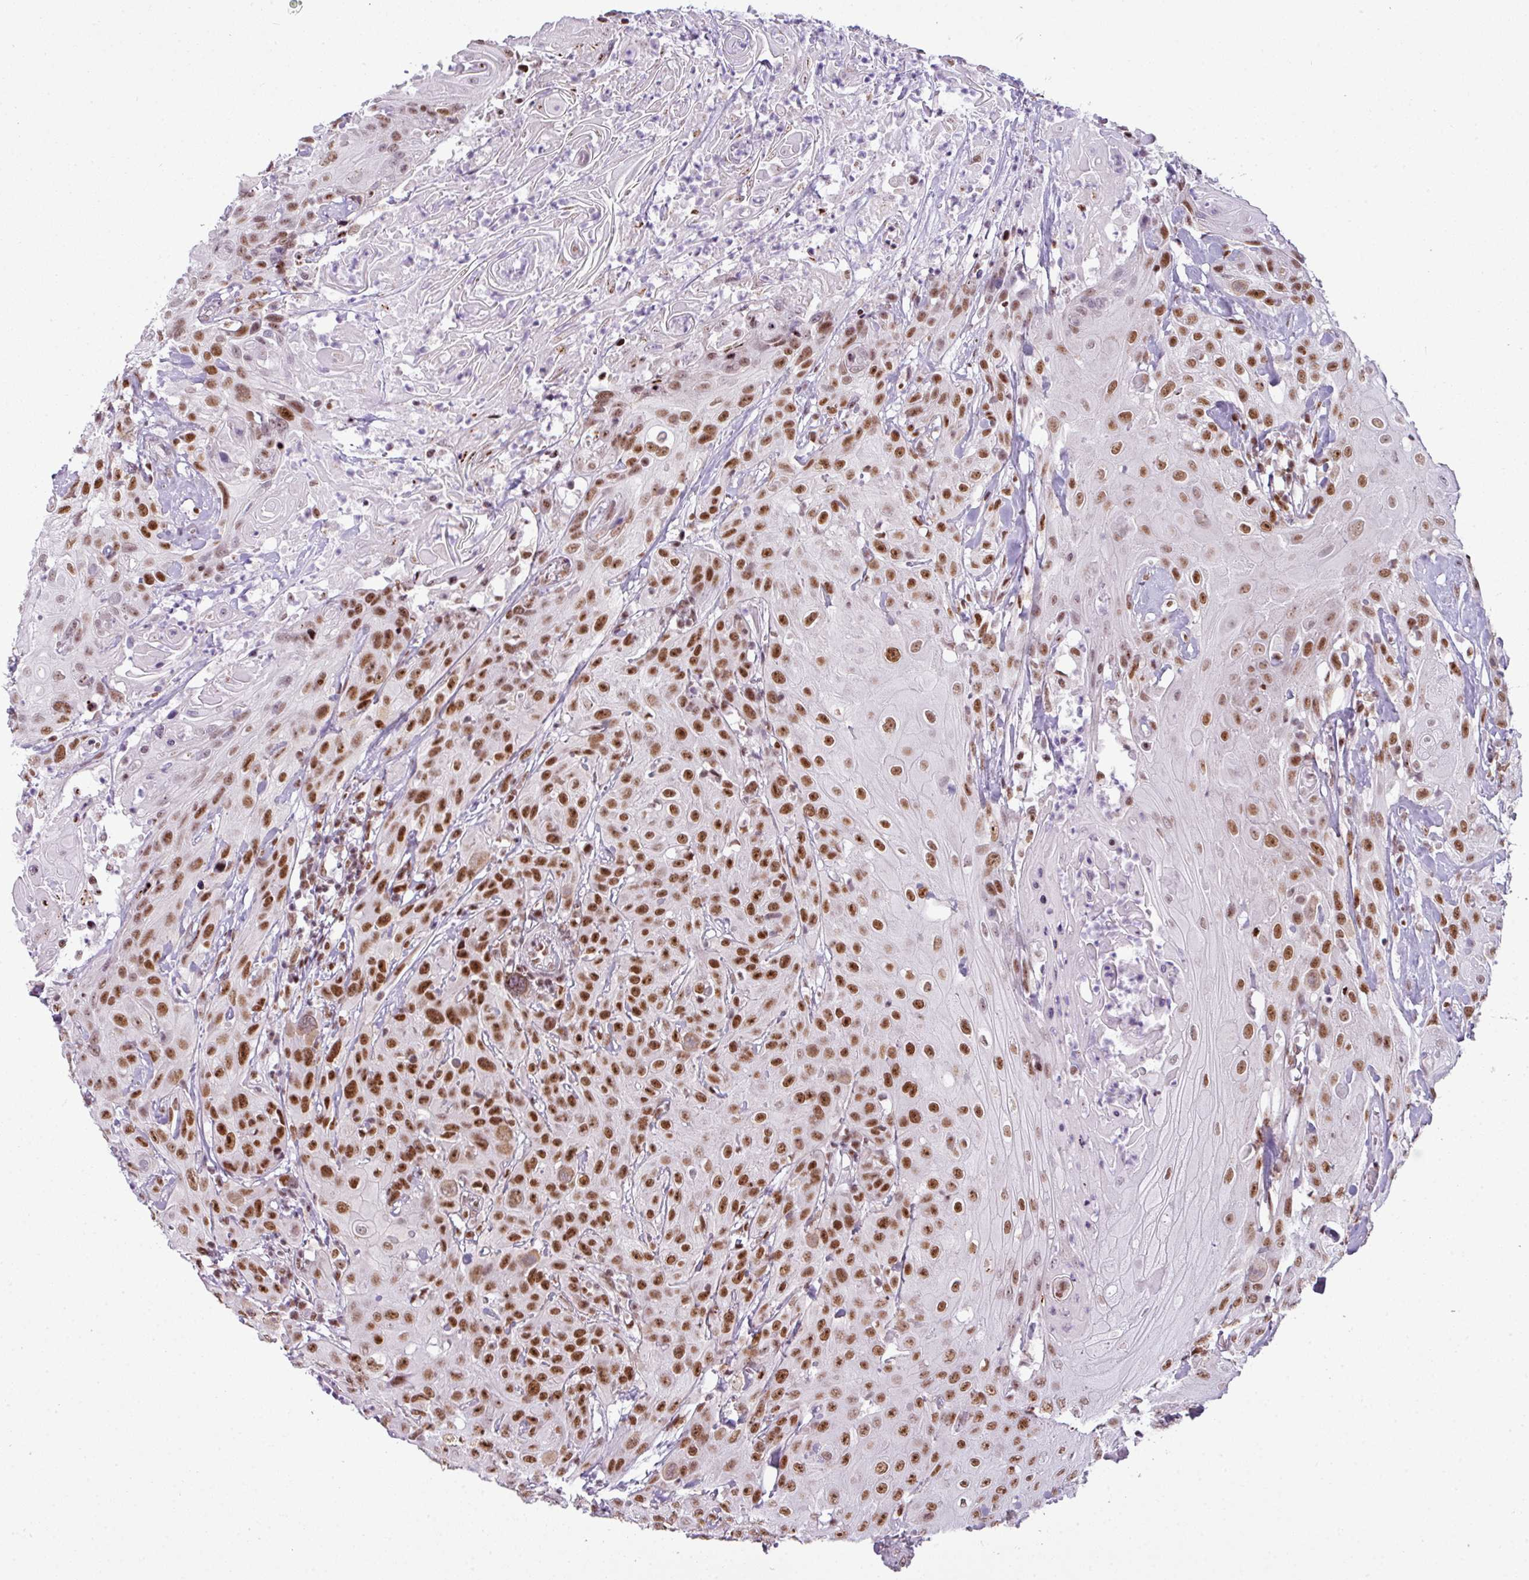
{"staining": {"intensity": "strong", "quantity": ">75%", "location": "nuclear"}, "tissue": "head and neck cancer", "cell_type": "Tumor cells", "image_type": "cancer", "snomed": [{"axis": "morphology", "description": "Squamous cell carcinoma, NOS"}, {"axis": "topography", "description": "Skin"}, {"axis": "topography", "description": "Head-Neck"}], "caption": "Tumor cells reveal strong nuclear expression in about >75% of cells in head and neck cancer.", "gene": "ARL6IP4", "patient": {"sex": "male", "age": 80}}